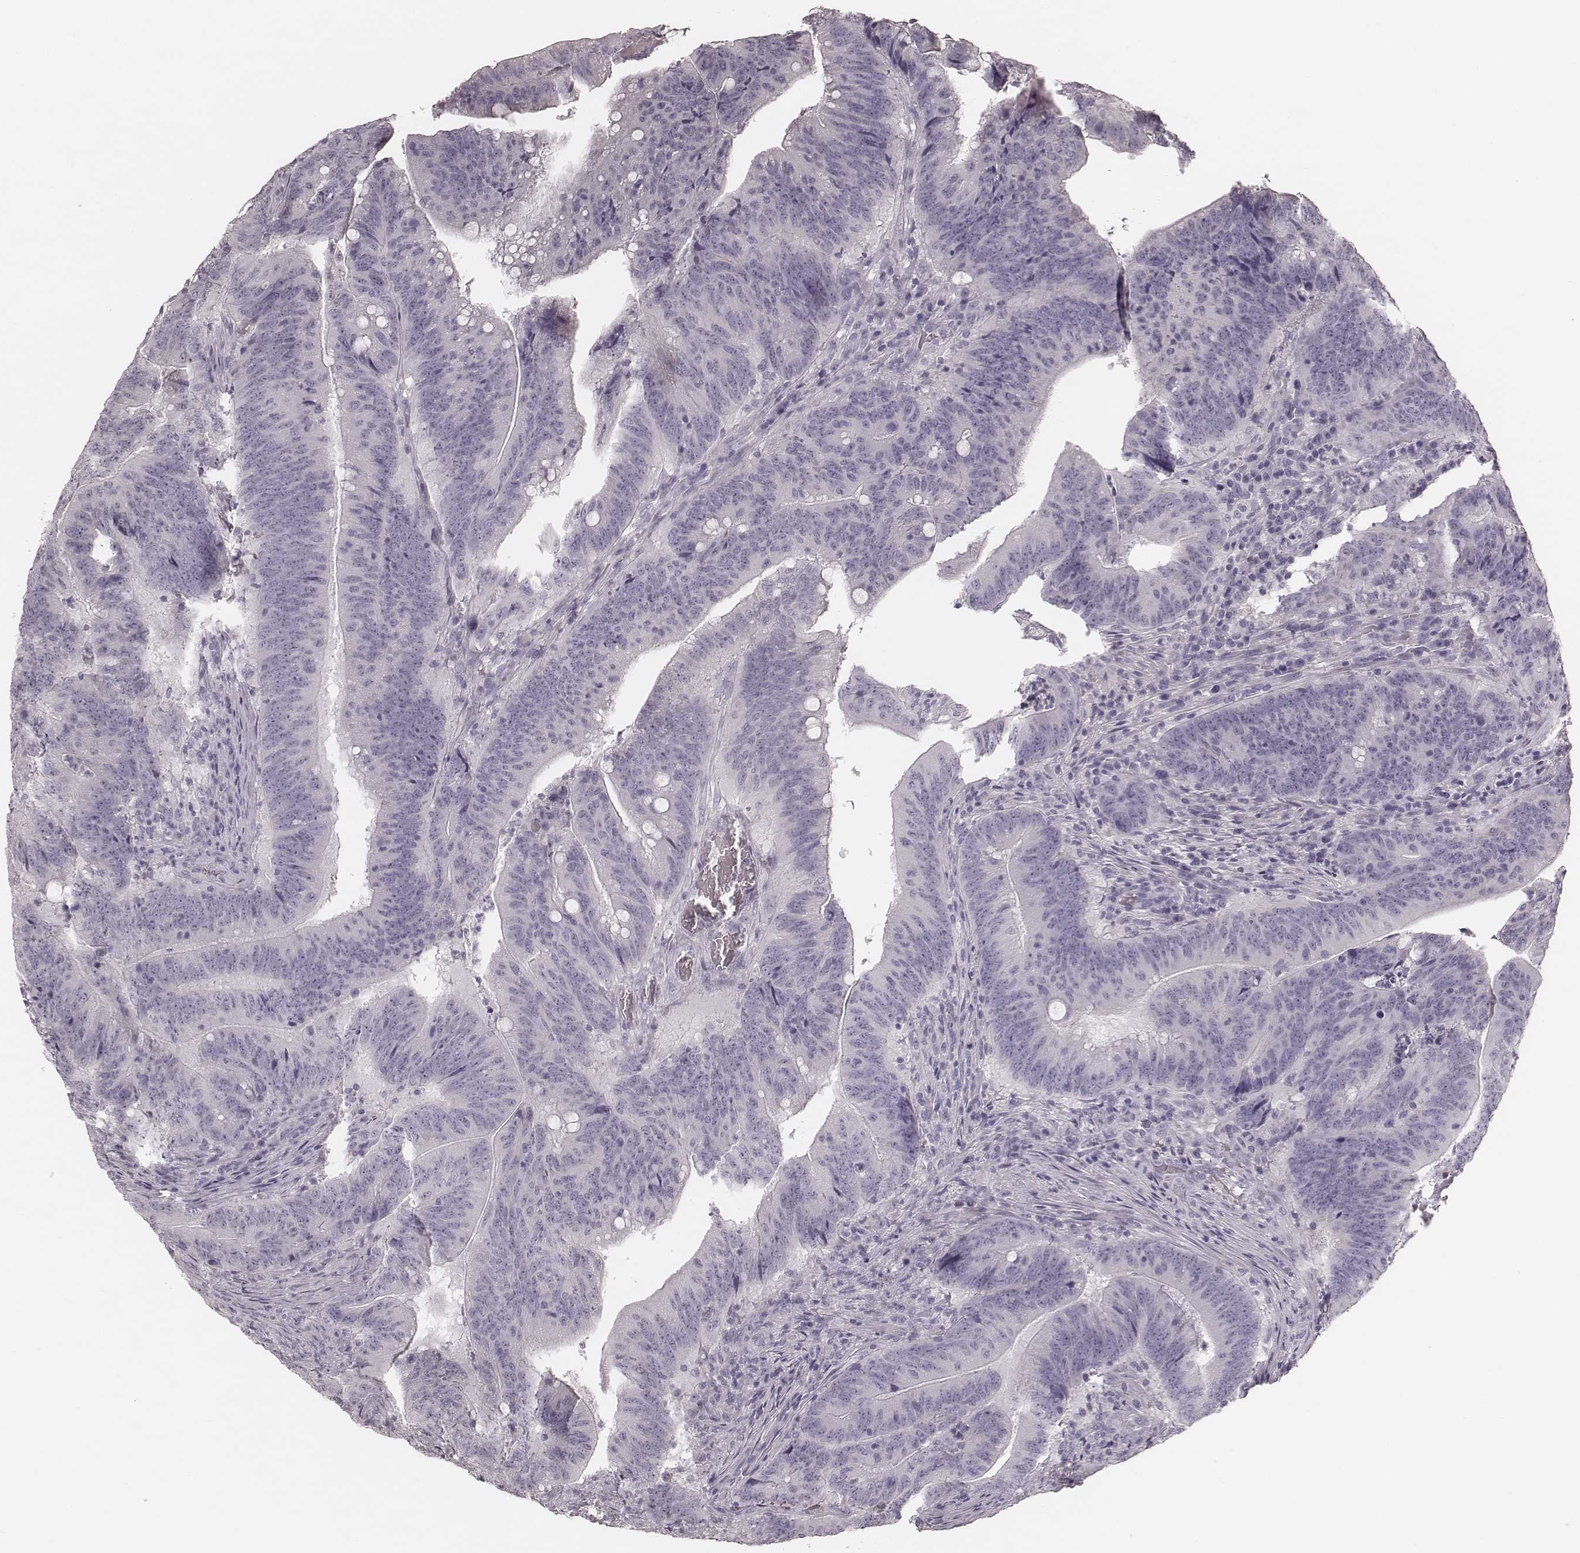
{"staining": {"intensity": "negative", "quantity": "none", "location": "none"}, "tissue": "colorectal cancer", "cell_type": "Tumor cells", "image_type": "cancer", "snomed": [{"axis": "morphology", "description": "Adenocarcinoma, NOS"}, {"axis": "topography", "description": "Colon"}], "caption": "Adenocarcinoma (colorectal) stained for a protein using IHC displays no positivity tumor cells.", "gene": "SMIM24", "patient": {"sex": "female", "age": 87}}